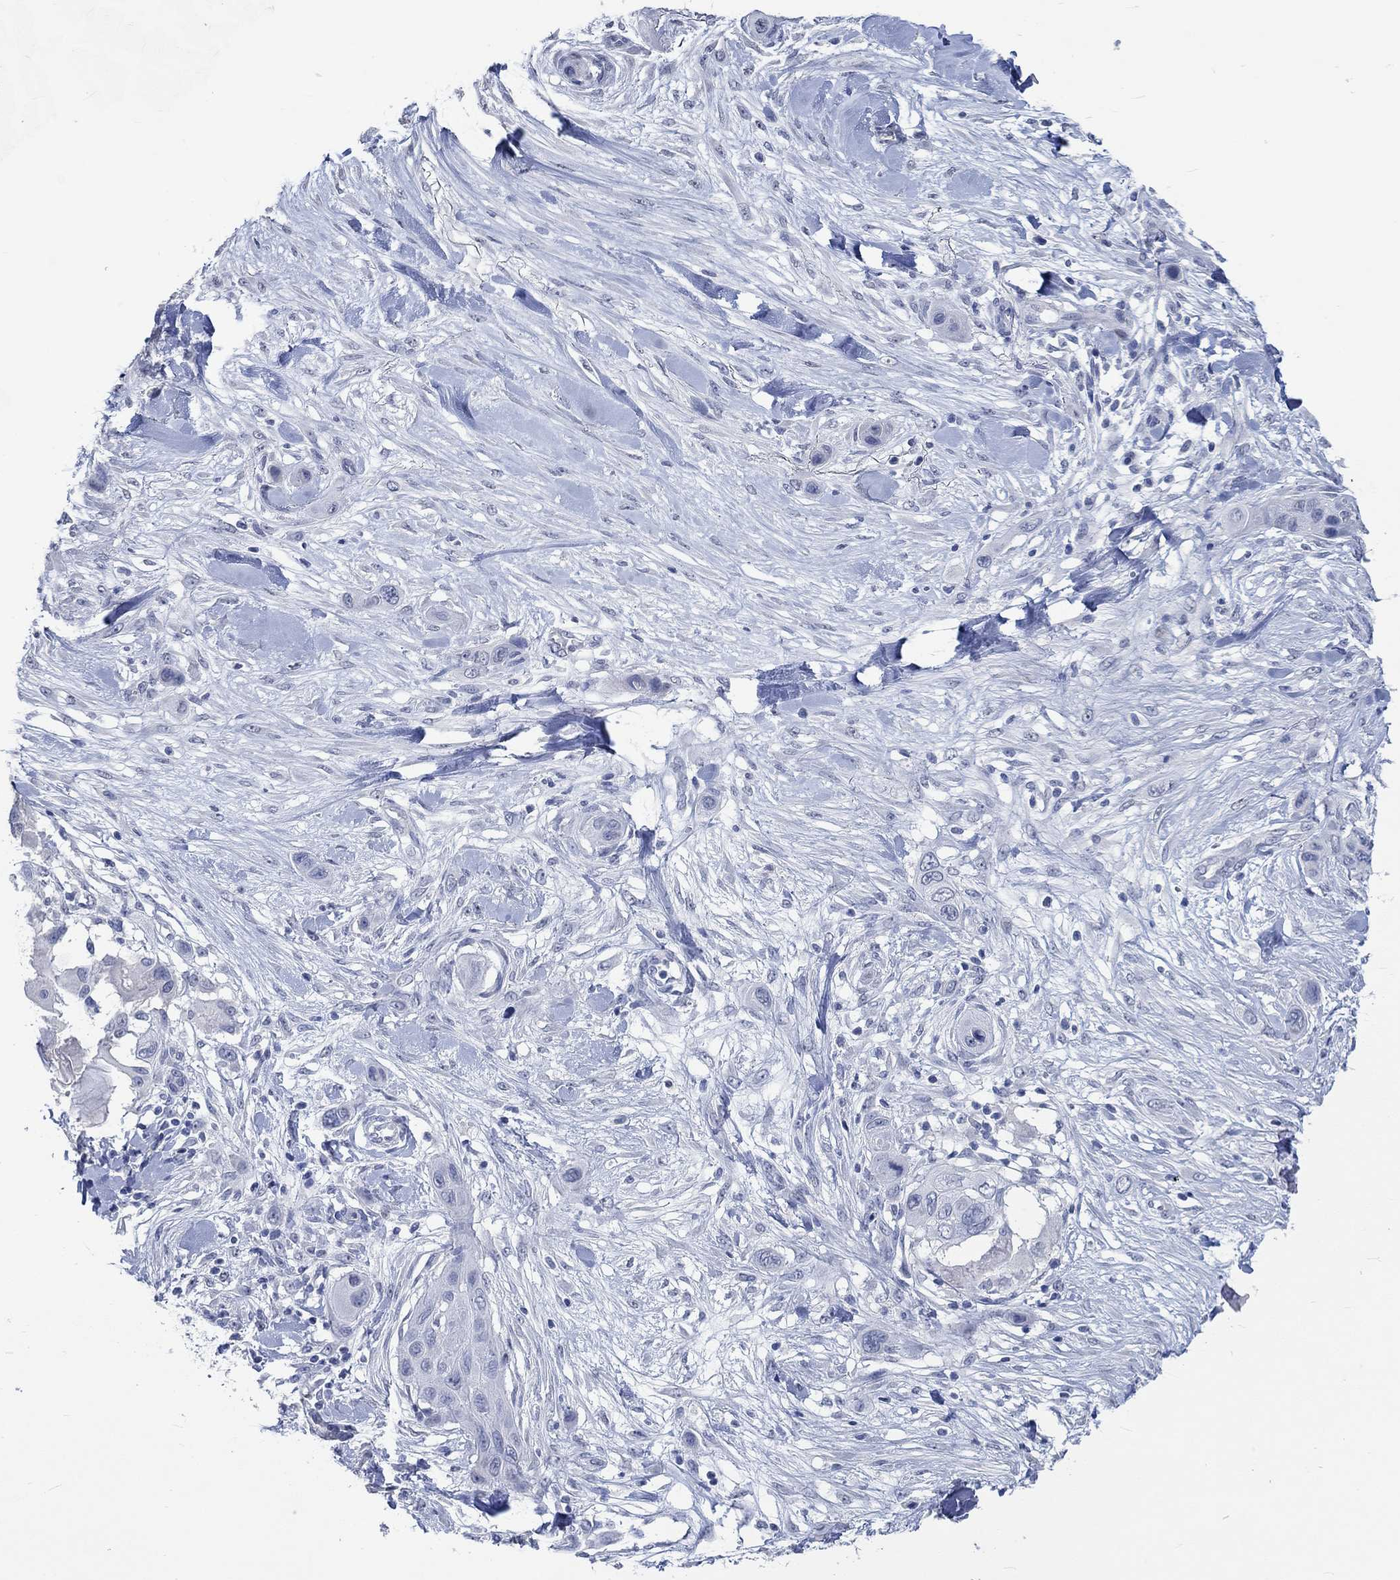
{"staining": {"intensity": "negative", "quantity": "none", "location": "none"}, "tissue": "skin cancer", "cell_type": "Tumor cells", "image_type": "cancer", "snomed": [{"axis": "morphology", "description": "Squamous cell carcinoma, NOS"}, {"axis": "topography", "description": "Skin"}], "caption": "Immunohistochemistry (IHC) image of neoplastic tissue: skin squamous cell carcinoma stained with DAB (3,3'-diaminobenzidine) demonstrates no significant protein positivity in tumor cells. The staining is performed using DAB (3,3'-diaminobenzidine) brown chromogen with nuclei counter-stained in using hematoxylin.", "gene": "C4orf47", "patient": {"sex": "male", "age": 79}}